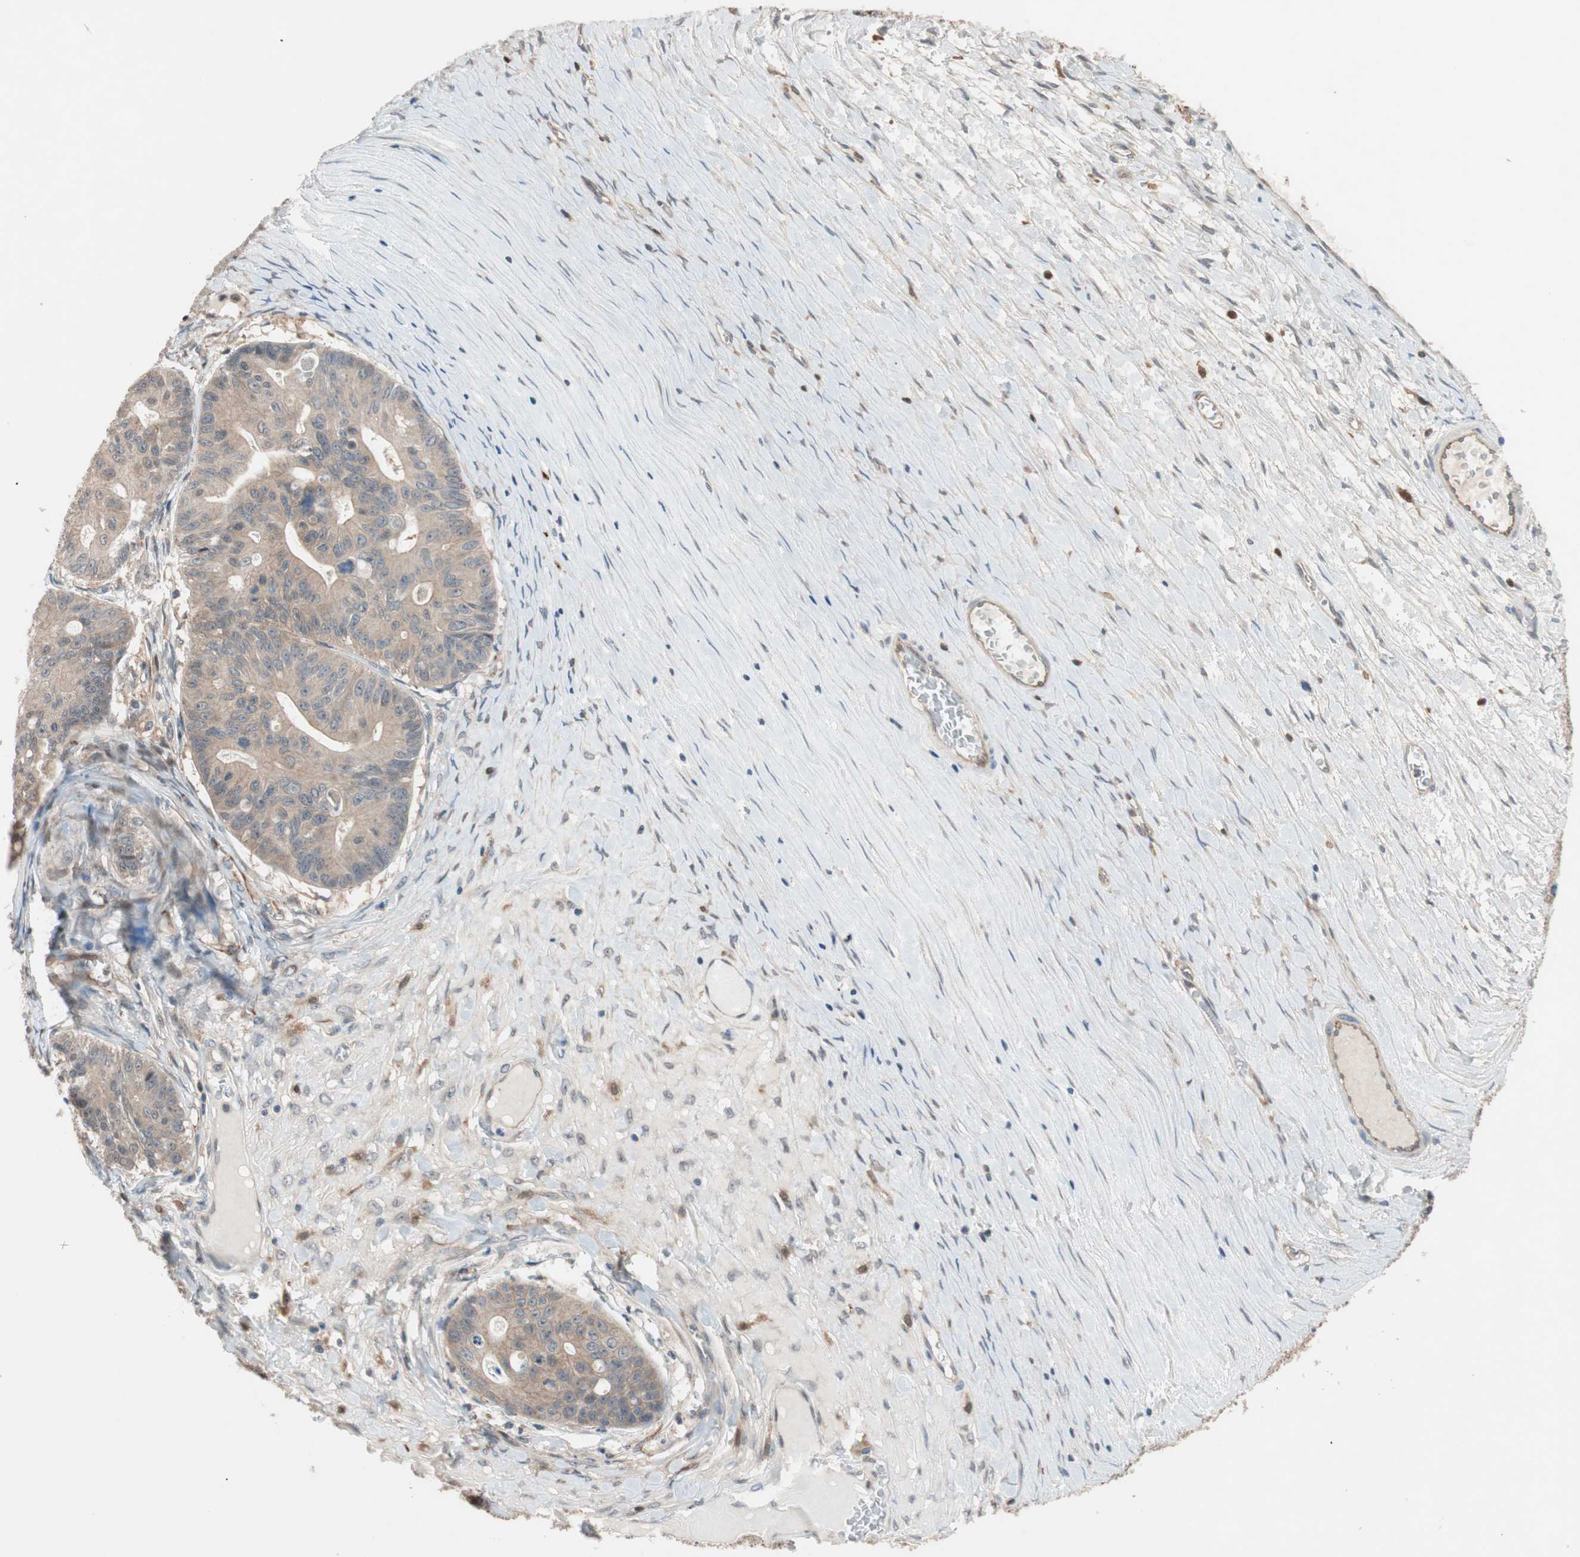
{"staining": {"intensity": "weak", "quantity": ">75%", "location": "cytoplasmic/membranous"}, "tissue": "ovarian cancer", "cell_type": "Tumor cells", "image_type": "cancer", "snomed": [{"axis": "morphology", "description": "Cystadenocarcinoma, mucinous, NOS"}, {"axis": "topography", "description": "Ovary"}], "caption": "Immunohistochemical staining of human ovarian mucinous cystadenocarcinoma shows low levels of weak cytoplasmic/membranous positivity in about >75% of tumor cells.", "gene": "PIK3R3", "patient": {"sex": "female", "age": 37}}